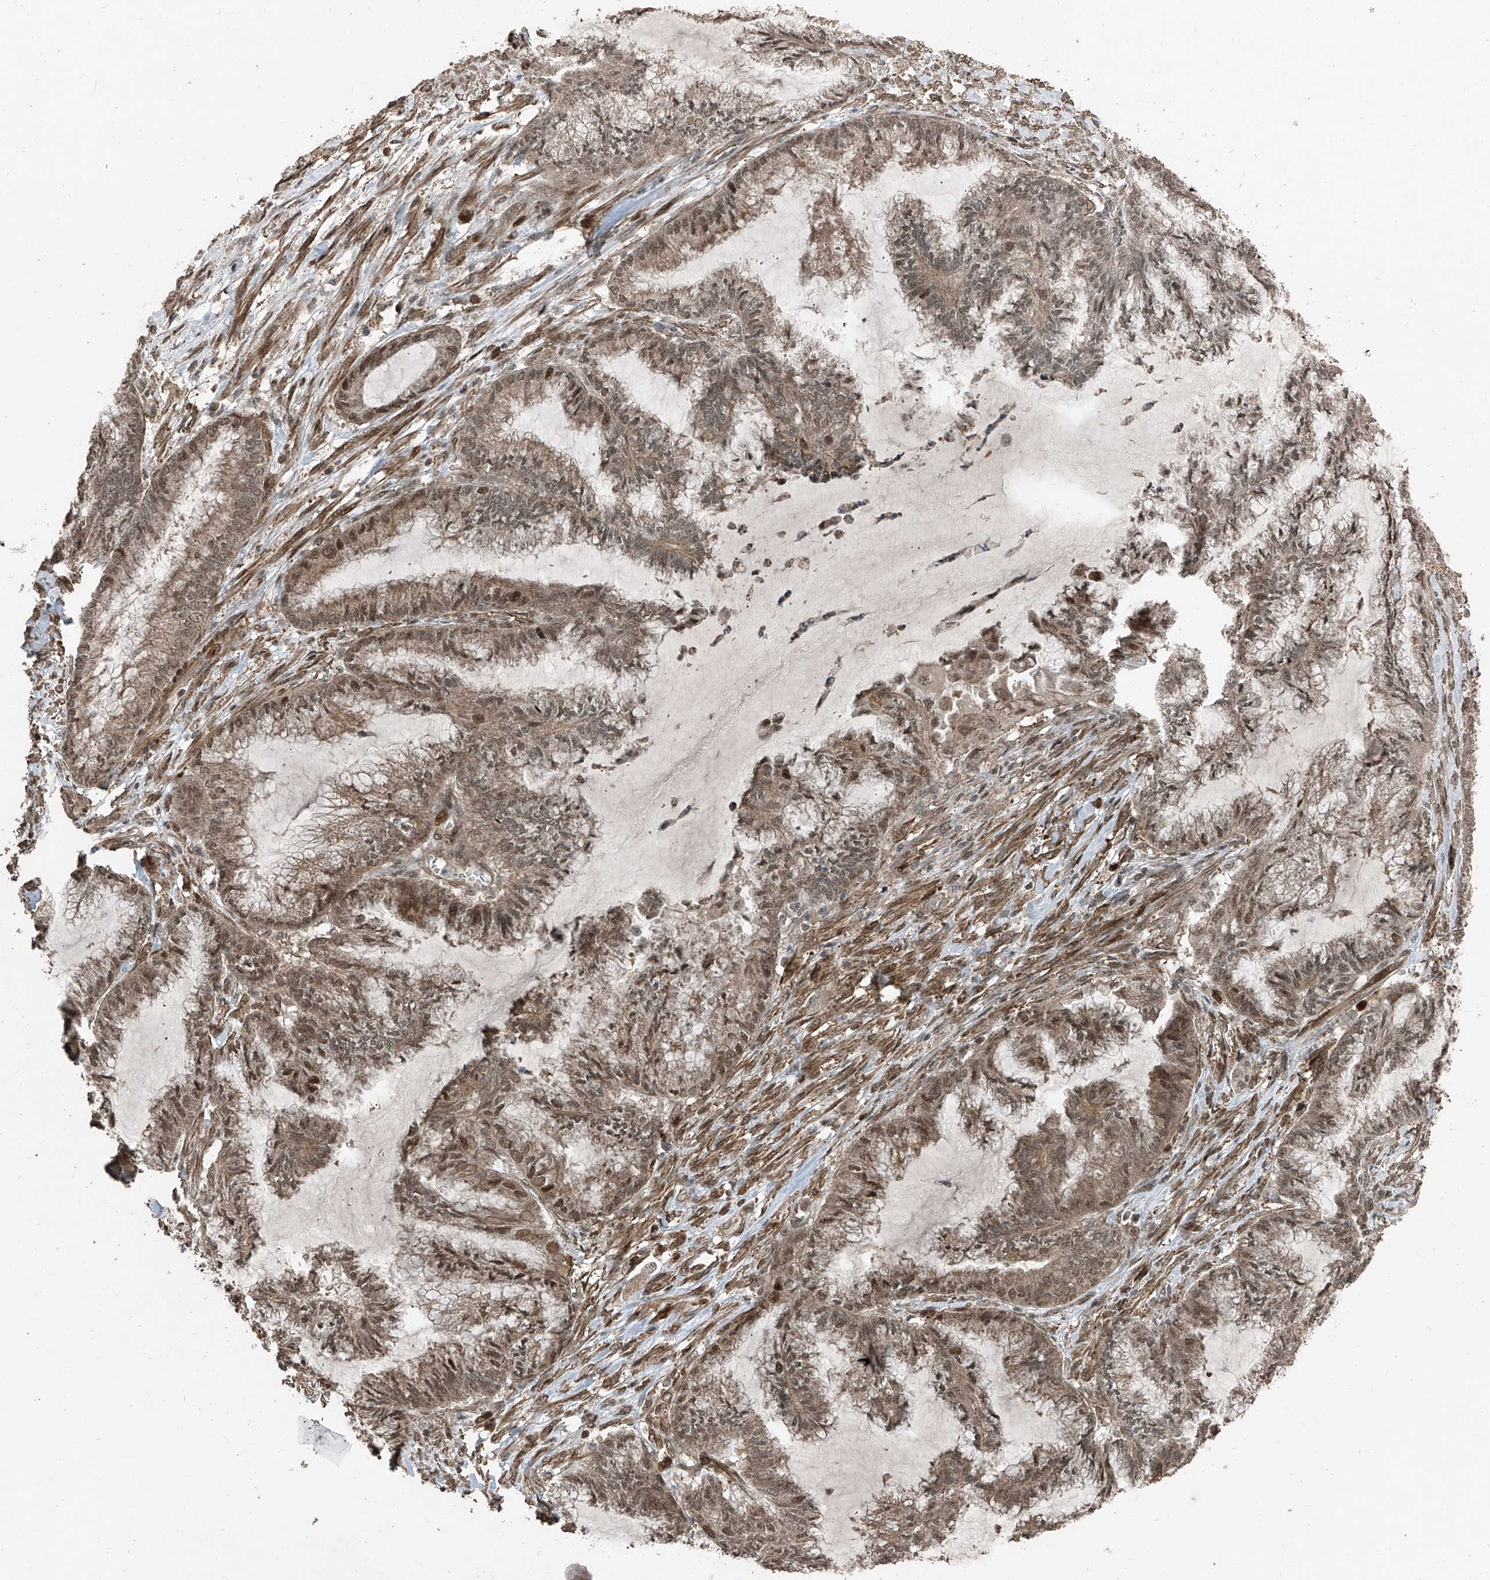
{"staining": {"intensity": "moderate", "quantity": ">75%", "location": "cytoplasmic/membranous,nuclear"}, "tissue": "endometrial cancer", "cell_type": "Tumor cells", "image_type": "cancer", "snomed": [{"axis": "morphology", "description": "Adenocarcinoma, NOS"}, {"axis": "topography", "description": "Endometrium"}], "caption": "Protein staining of endometrial adenocarcinoma tissue demonstrates moderate cytoplasmic/membranous and nuclear expression in about >75% of tumor cells.", "gene": "ZNF570", "patient": {"sex": "female", "age": 86}}